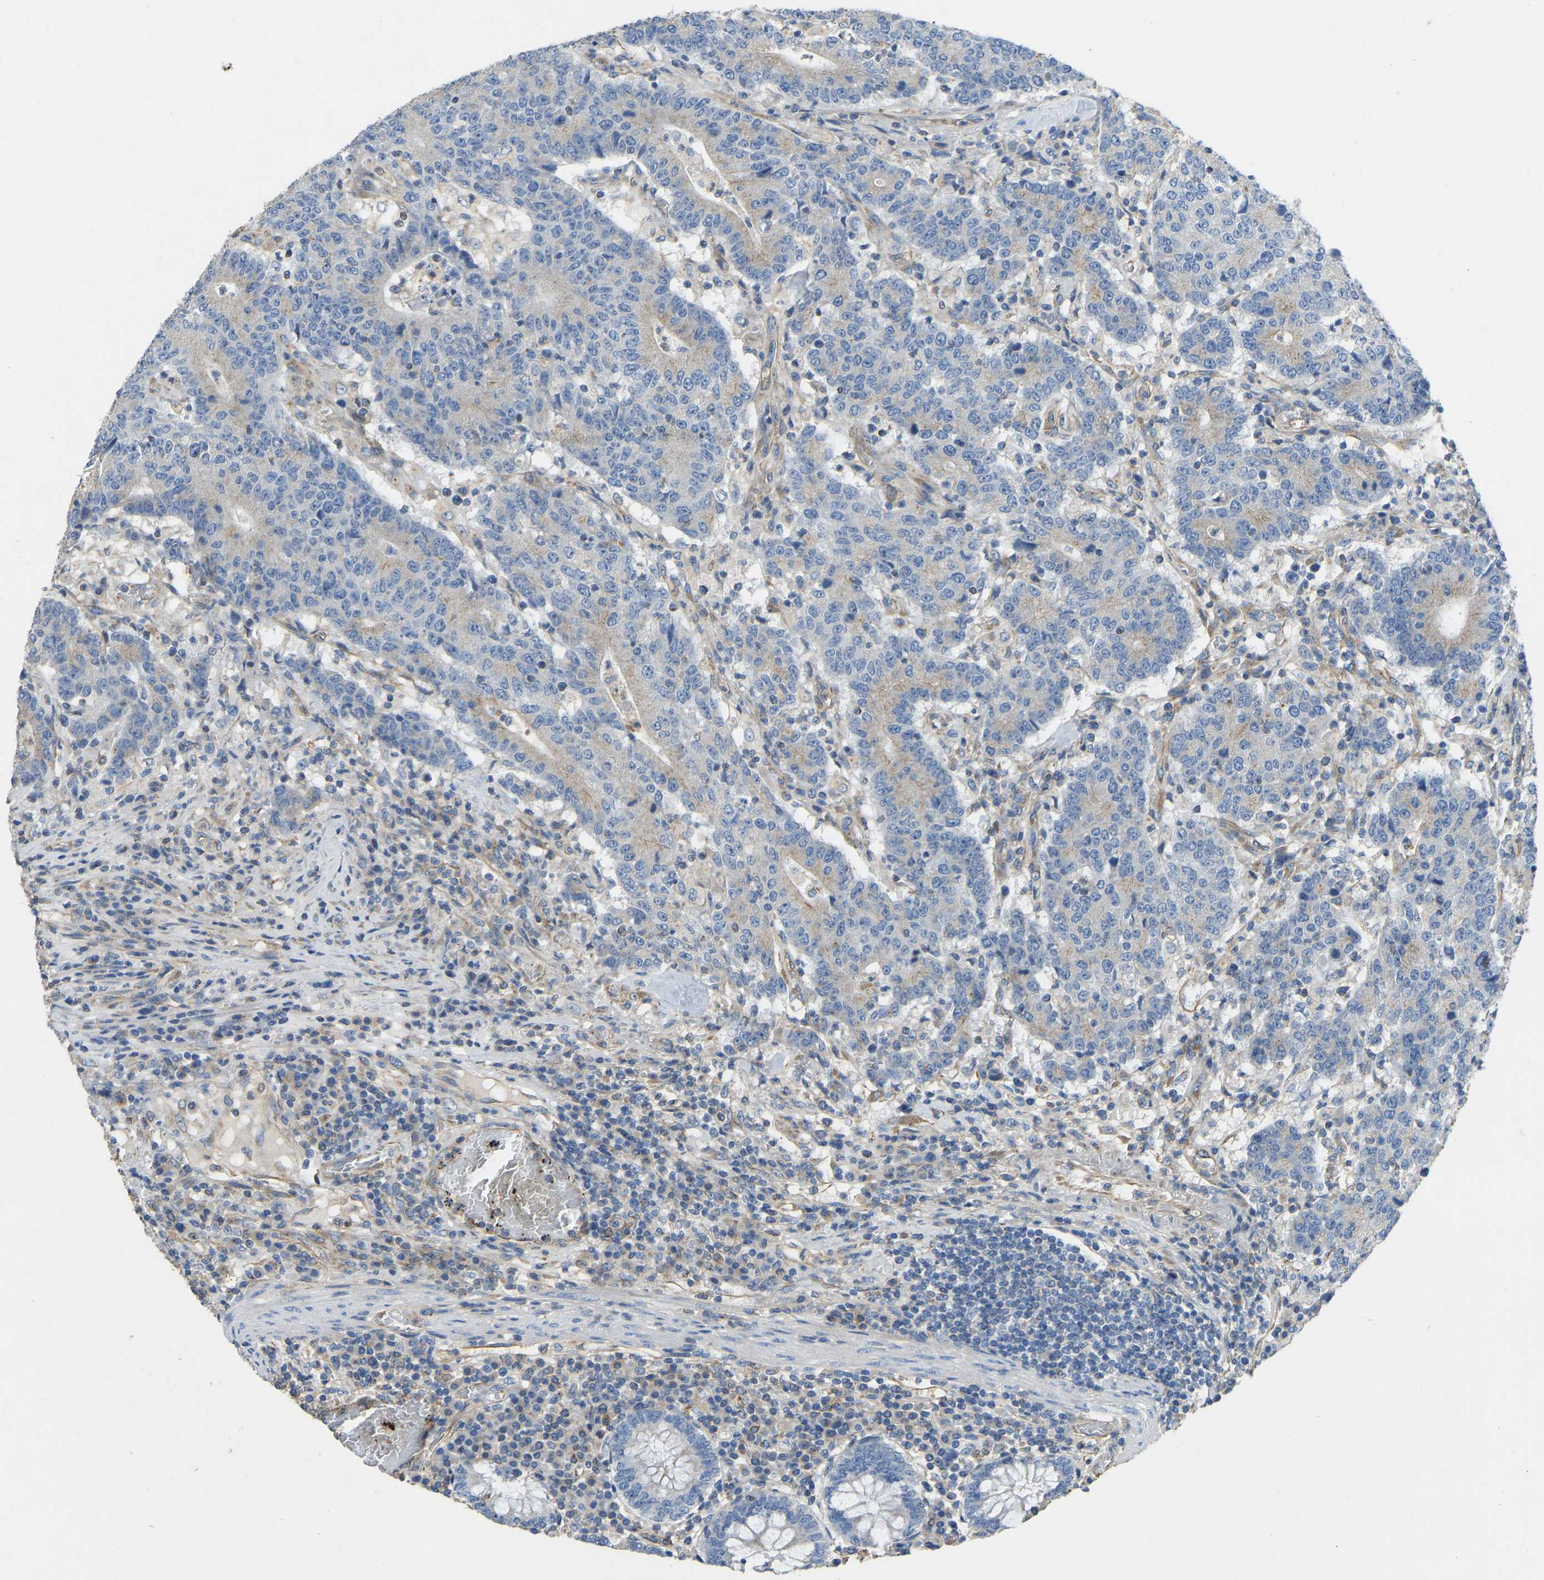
{"staining": {"intensity": "weak", "quantity": "25%-75%", "location": "cytoplasmic/membranous"}, "tissue": "colorectal cancer", "cell_type": "Tumor cells", "image_type": "cancer", "snomed": [{"axis": "morphology", "description": "Normal tissue, NOS"}, {"axis": "morphology", "description": "Adenocarcinoma, NOS"}, {"axis": "topography", "description": "Colon"}], "caption": "Immunohistochemistry staining of colorectal cancer (adenocarcinoma), which demonstrates low levels of weak cytoplasmic/membranous positivity in about 25%-75% of tumor cells indicating weak cytoplasmic/membranous protein staining. The staining was performed using DAB (3,3'-diaminobenzidine) (brown) for protein detection and nuclei were counterstained in hematoxylin (blue).", "gene": "TECTA", "patient": {"sex": "female", "age": 75}}